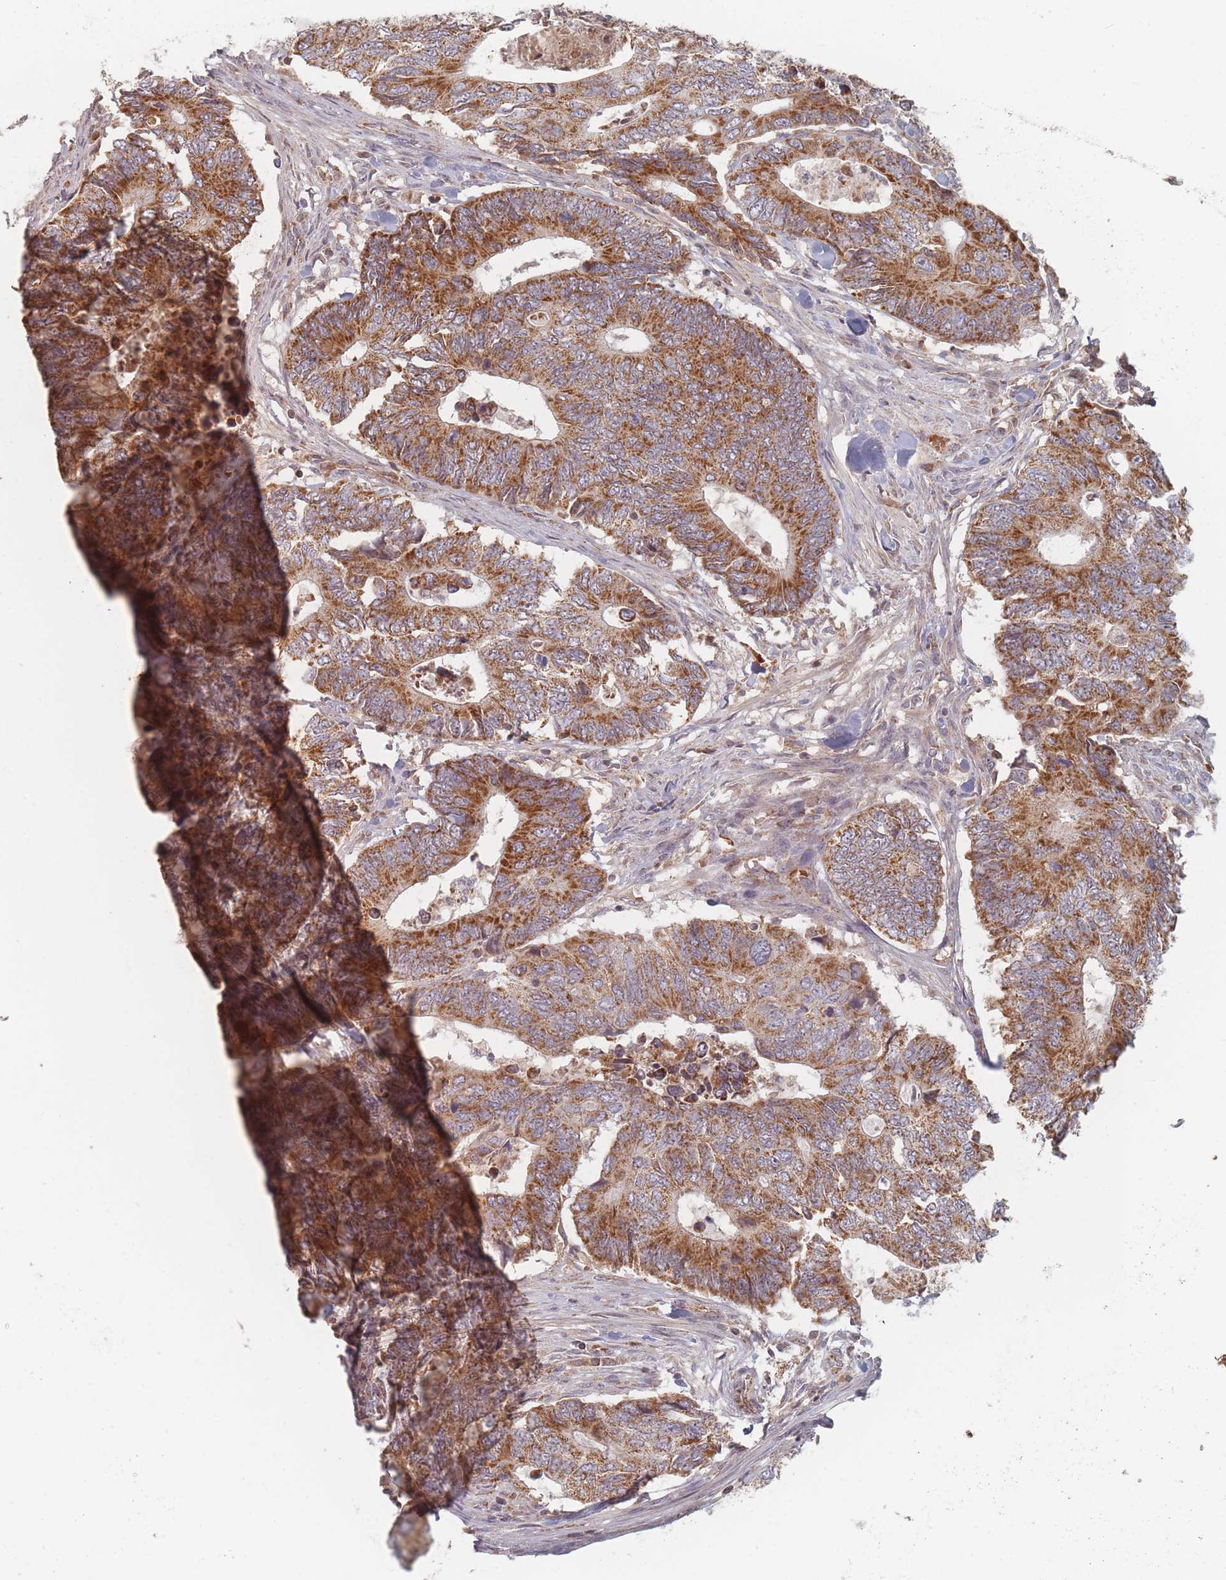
{"staining": {"intensity": "strong", "quantity": ">75%", "location": "cytoplasmic/membranous"}, "tissue": "colorectal cancer", "cell_type": "Tumor cells", "image_type": "cancer", "snomed": [{"axis": "morphology", "description": "Adenocarcinoma, NOS"}, {"axis": "topography", "description": "Colon"}], "caption": "Colorectal cancer was stained to show a protein in brown. There is high levels of strong cytoplasmic/membranous expression in about >75% of tumor cells.", "gene": "OR2M4", "patient": {"sex": "male", "age": 87}}